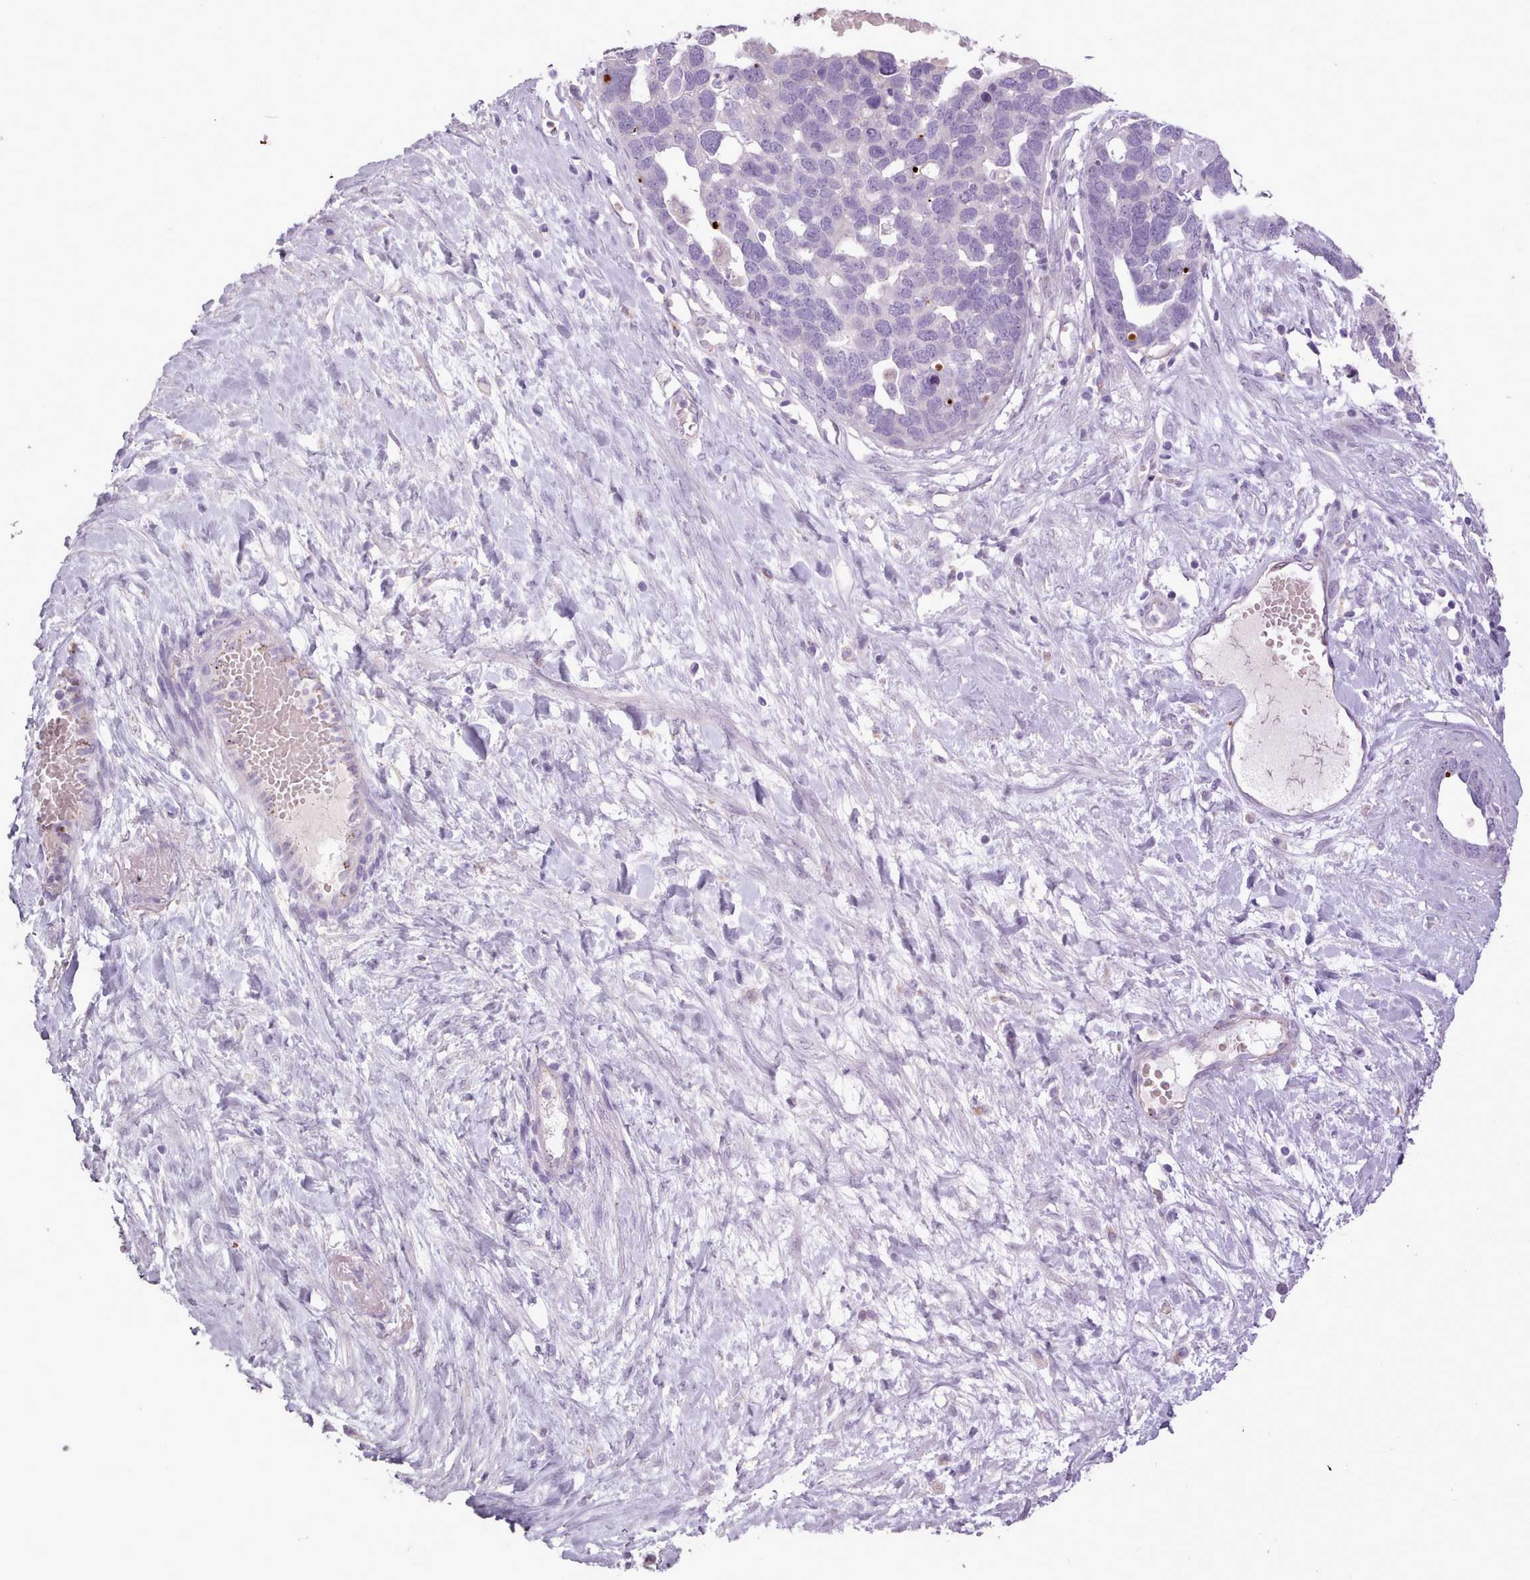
{"staining": {"intensity": "negative", "quantity": "none", "location": "none"}, "tissue": "ovarian cancer", "cell_type": "Tumor cells", "image_type": "cancer", "snomed": [{"axis": "morphology", "description": "Cystadenocarcinoma, serous, NOS"}, {"axis": "topography", "description": "Ovary"}], "caption": "Immunohistochemistry (IHC) of serous cystadenocarcinoma (ovarian) exhibits no positivity in tumor cells.", "gene": "ATRAID", "patient": {"sex": "female", "age": 54}}